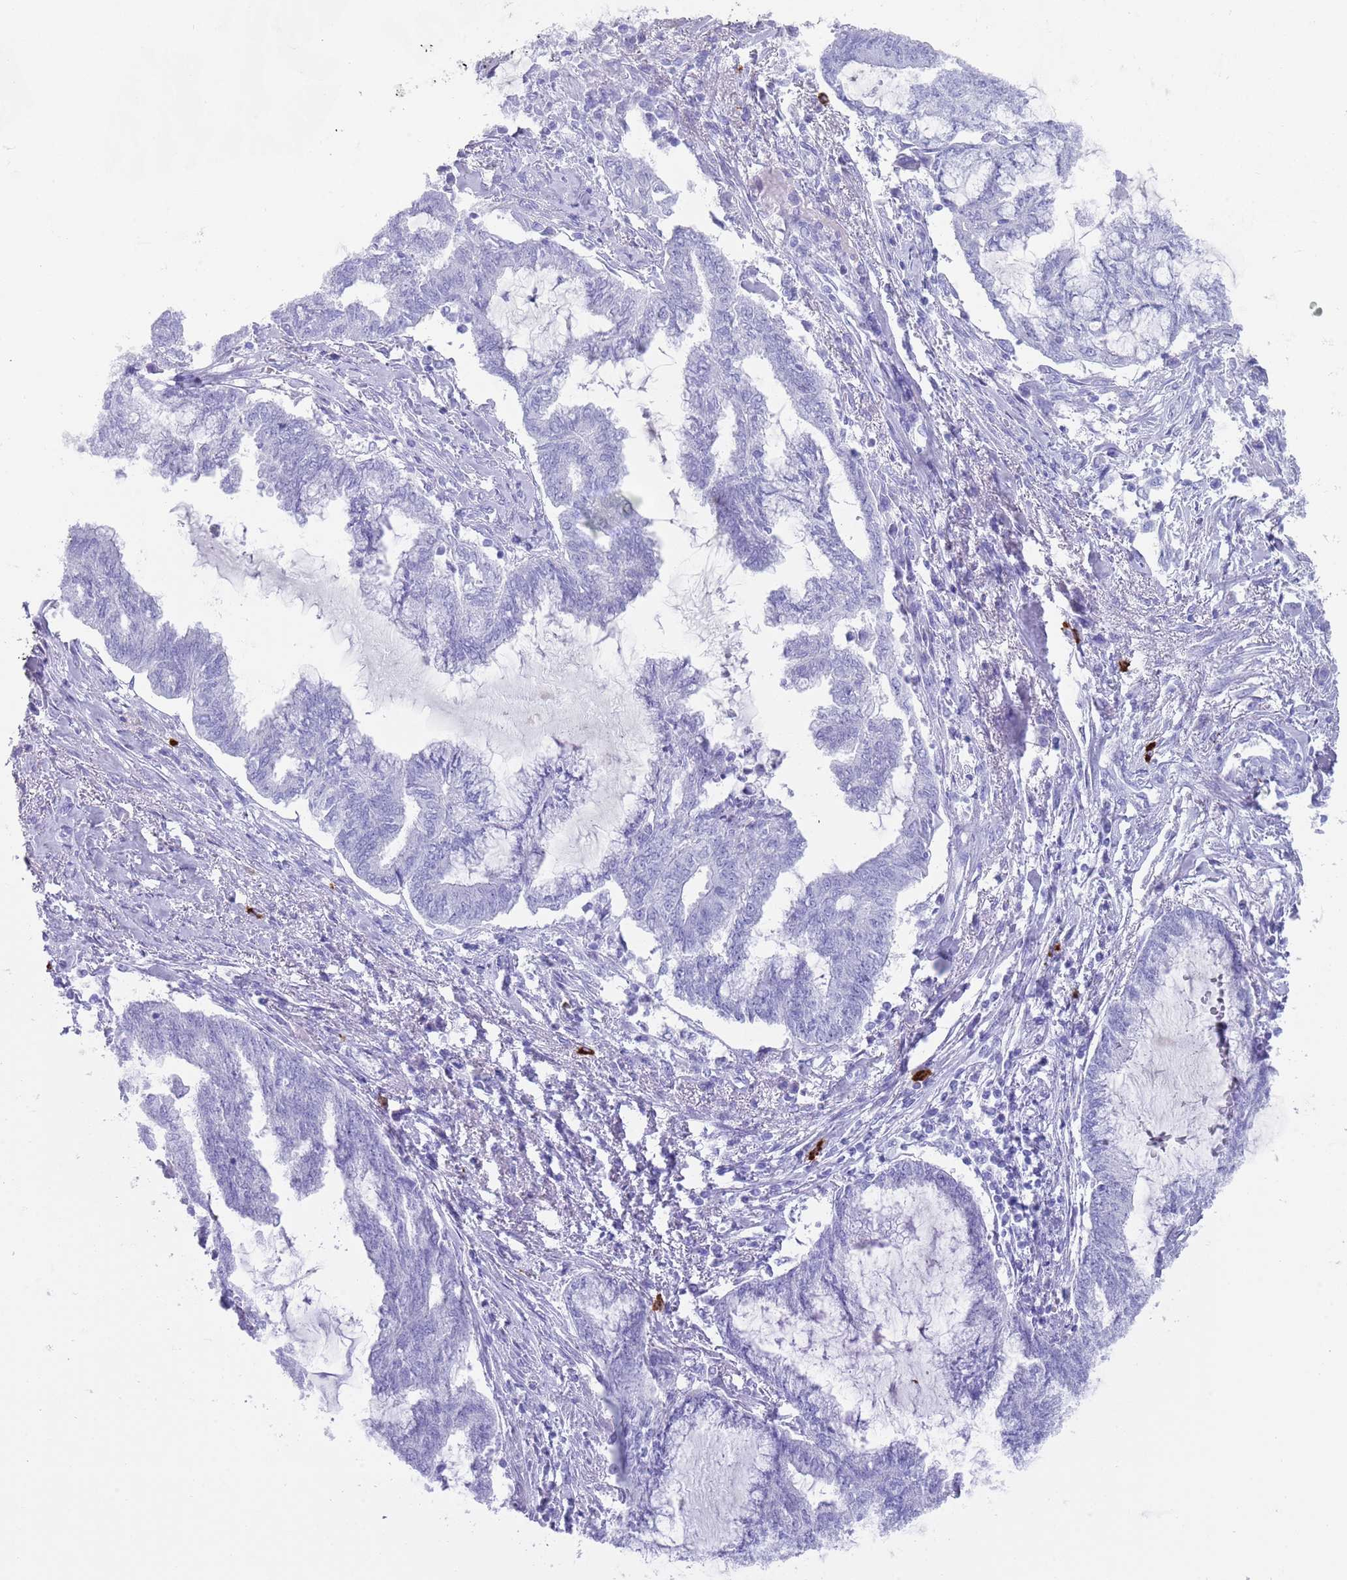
{"staining": {"intensity": "negative", "quantity": "none", "location": "none"}, "tissue": "endometrial cancer", "cell_type": "Tumor cells", "image_type": "cancer", "snomed": [{"axis": "morphology", "description": "Adenocarcinoma, NOS"}, {"axis": "topography", "description": "Endometrium"}], "caption": "Image shows no protein positivity in tumor cells of endometrial cancer (adenocarcinoma) tissue. (DAB immunohistochemistry (IHC) with hematoxylin counter stain).", "gene": "MYADML2", "patient": {"sex": "female", "age": 86}}